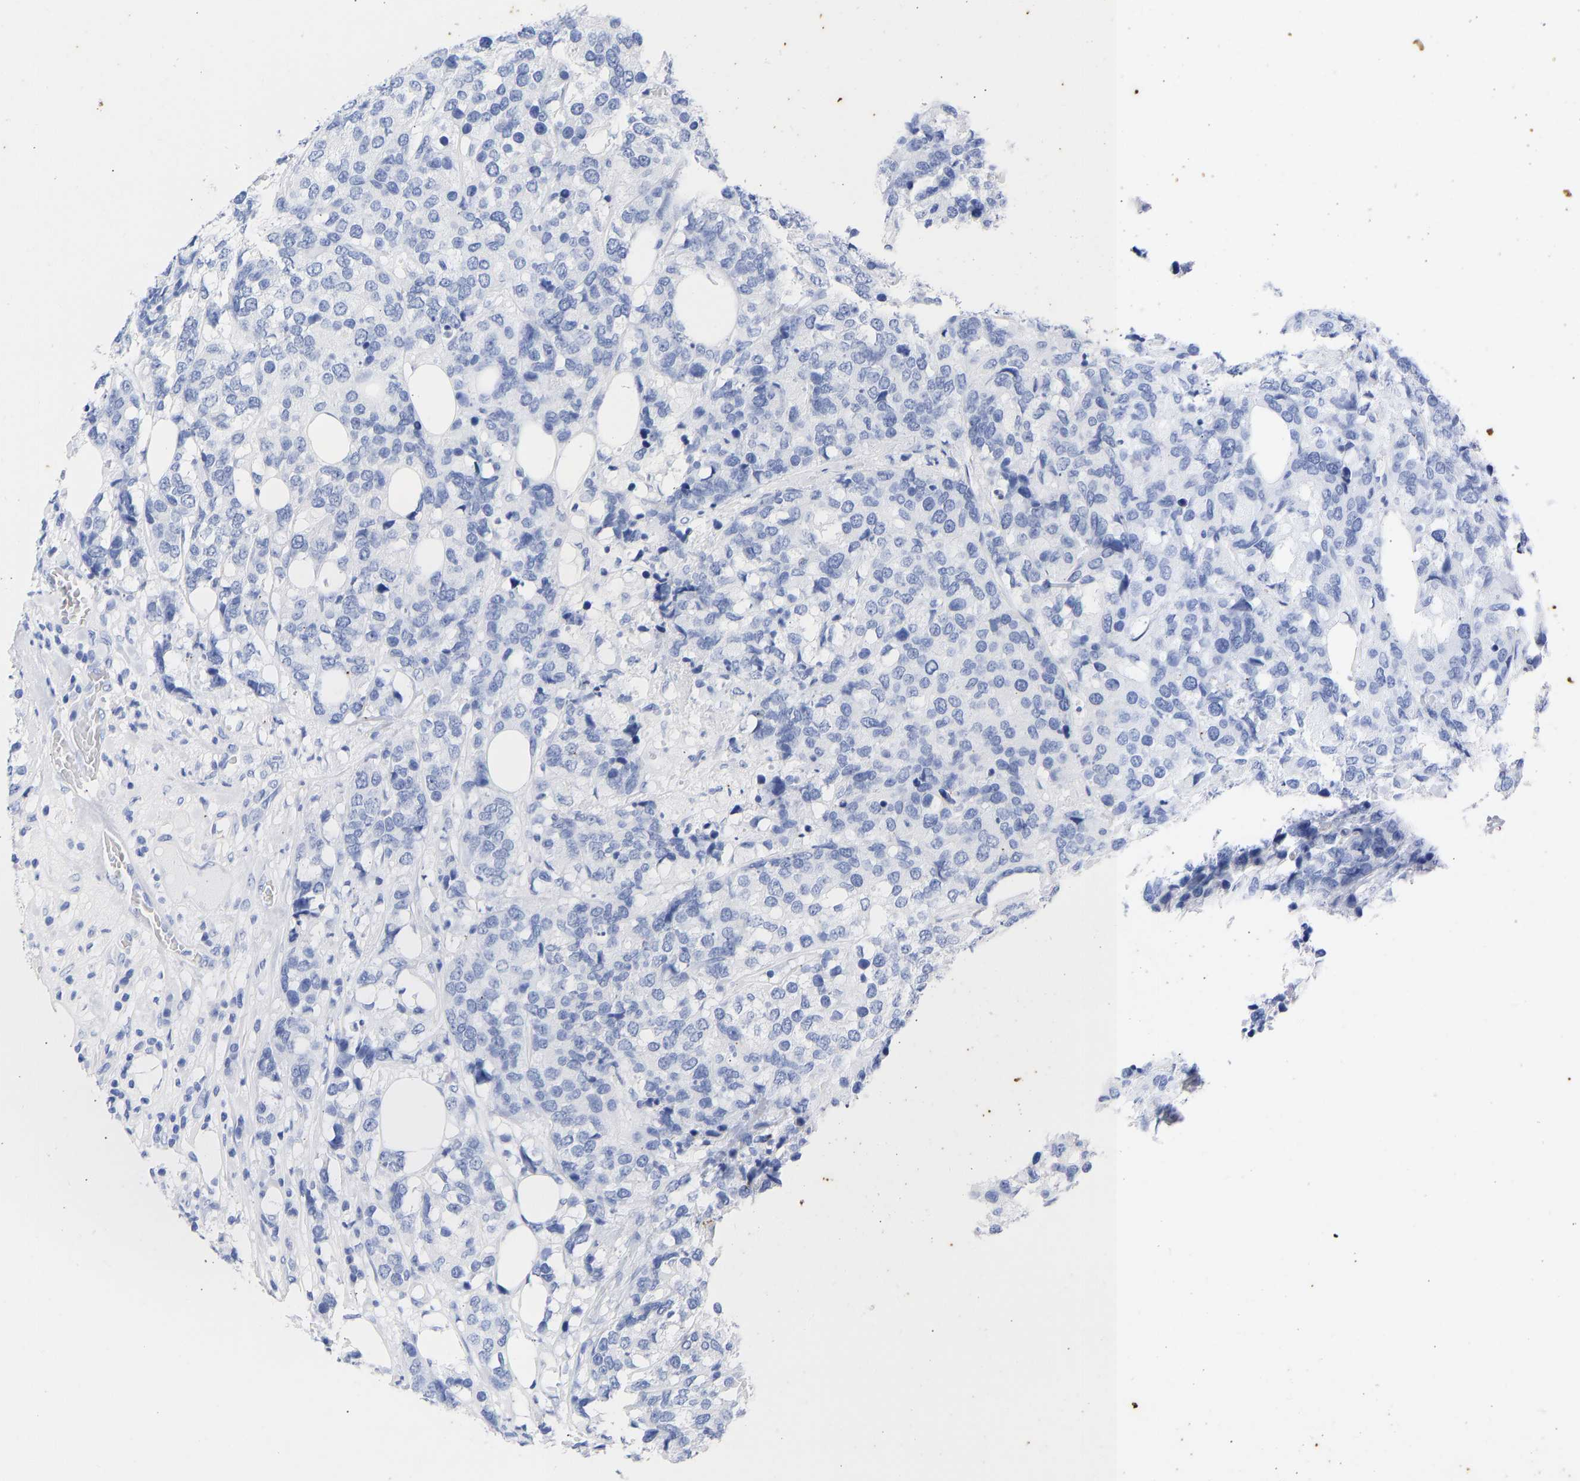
{"staining": {"intensity": "negative", "quantity": "none", "location": "none"}, "tissue": "breast cancer", "cell_type": "Tumor cells", "image_type": "cancer", "snomed": [{"axis": "morphology", "description": "Lobular carcinoma"}, {"axis": "topography", "description": "Breast"}], "caption": "Lobular carcinoma (breast) stained for a protein using IHC shows no staining tumor cells.", "gene": "KRT1", "patient": {"sex": "female", "age": 59}}